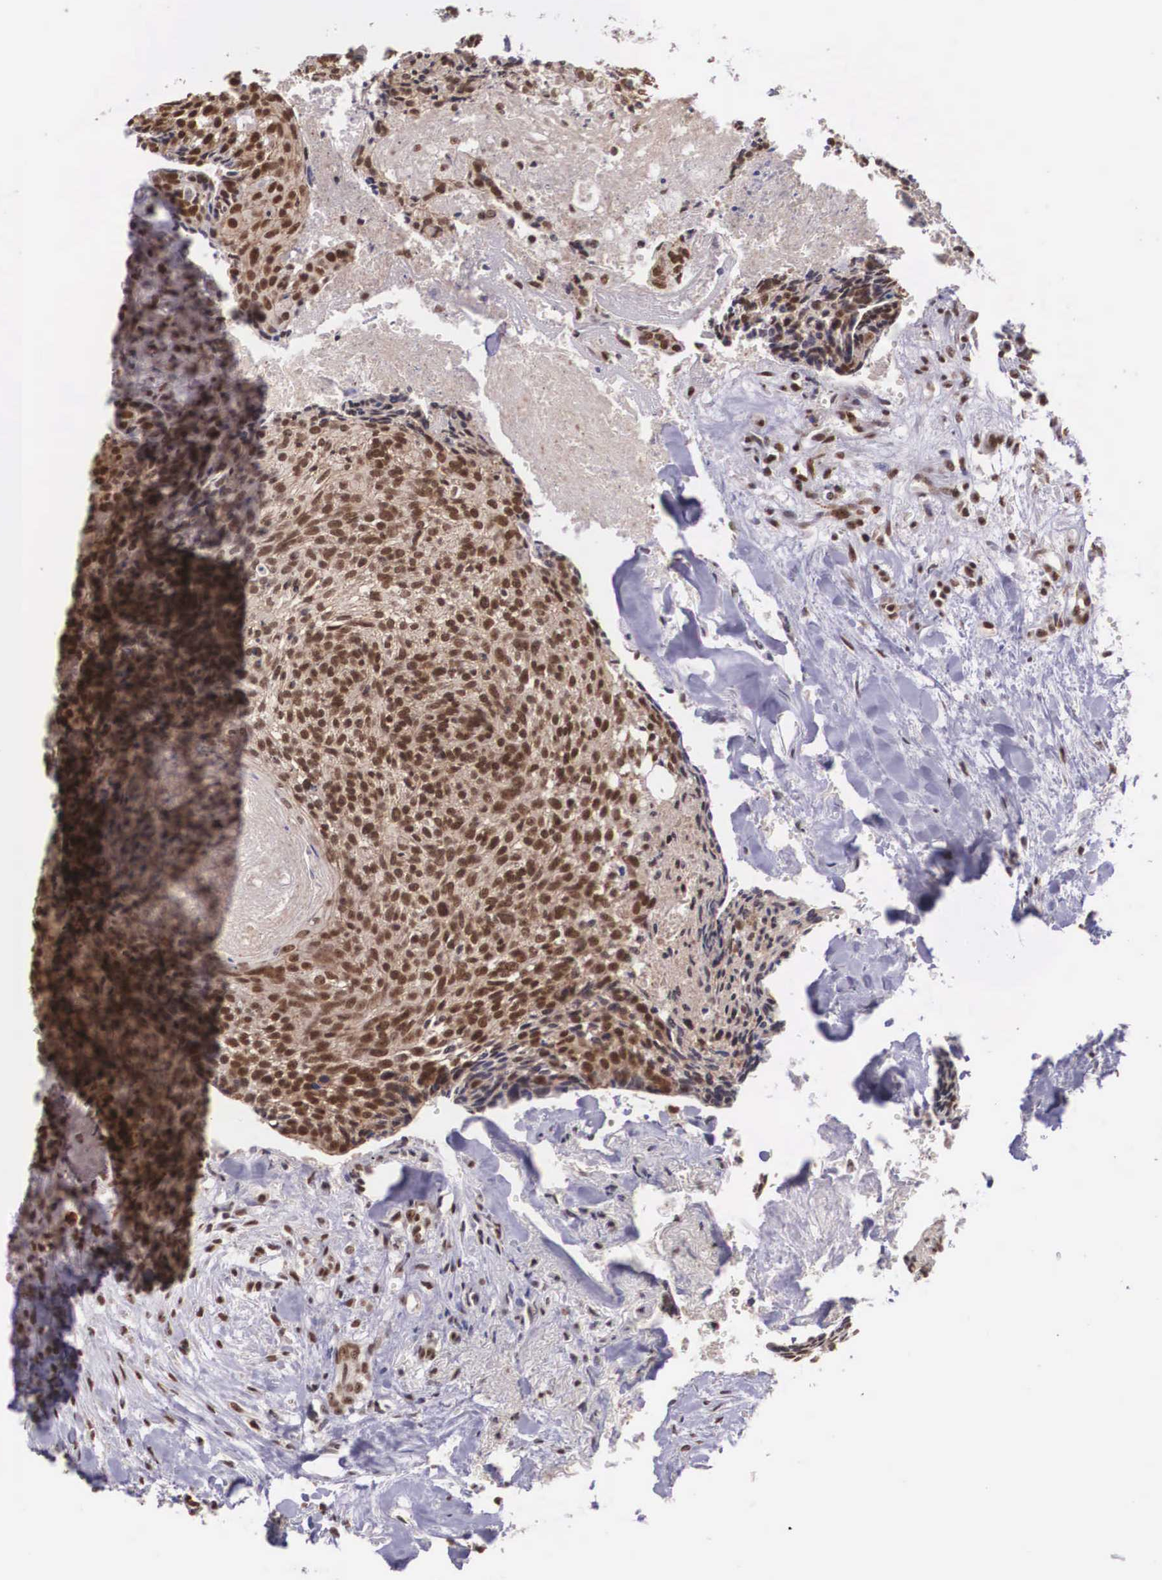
{"staining": {"intensity": "strong", "quantity": ">75%", "location": "cytoplasmic/membranous,nuclear"}, "tissue": "head and neck cancer", "cell_type": "Tumor cells", "image_type": "cancer", "snomed": [{"axis": "morphology", "description": "Squamous cell carcinoma, NOS"}, {"axis": "topography", "description": "Salivary gland"}, {"axis": "topography", "description": "Head-Neck"}], "caption": "Head and neck cancer (squamous cell carcinoma) was stained to show a protein in brown. There is high levels of strong cytoplasmic/membranous and nuclear expression in about >75% of tumor cells.", "gene": "POLR2F", "patient": {"sex": "male", "age": 70}}